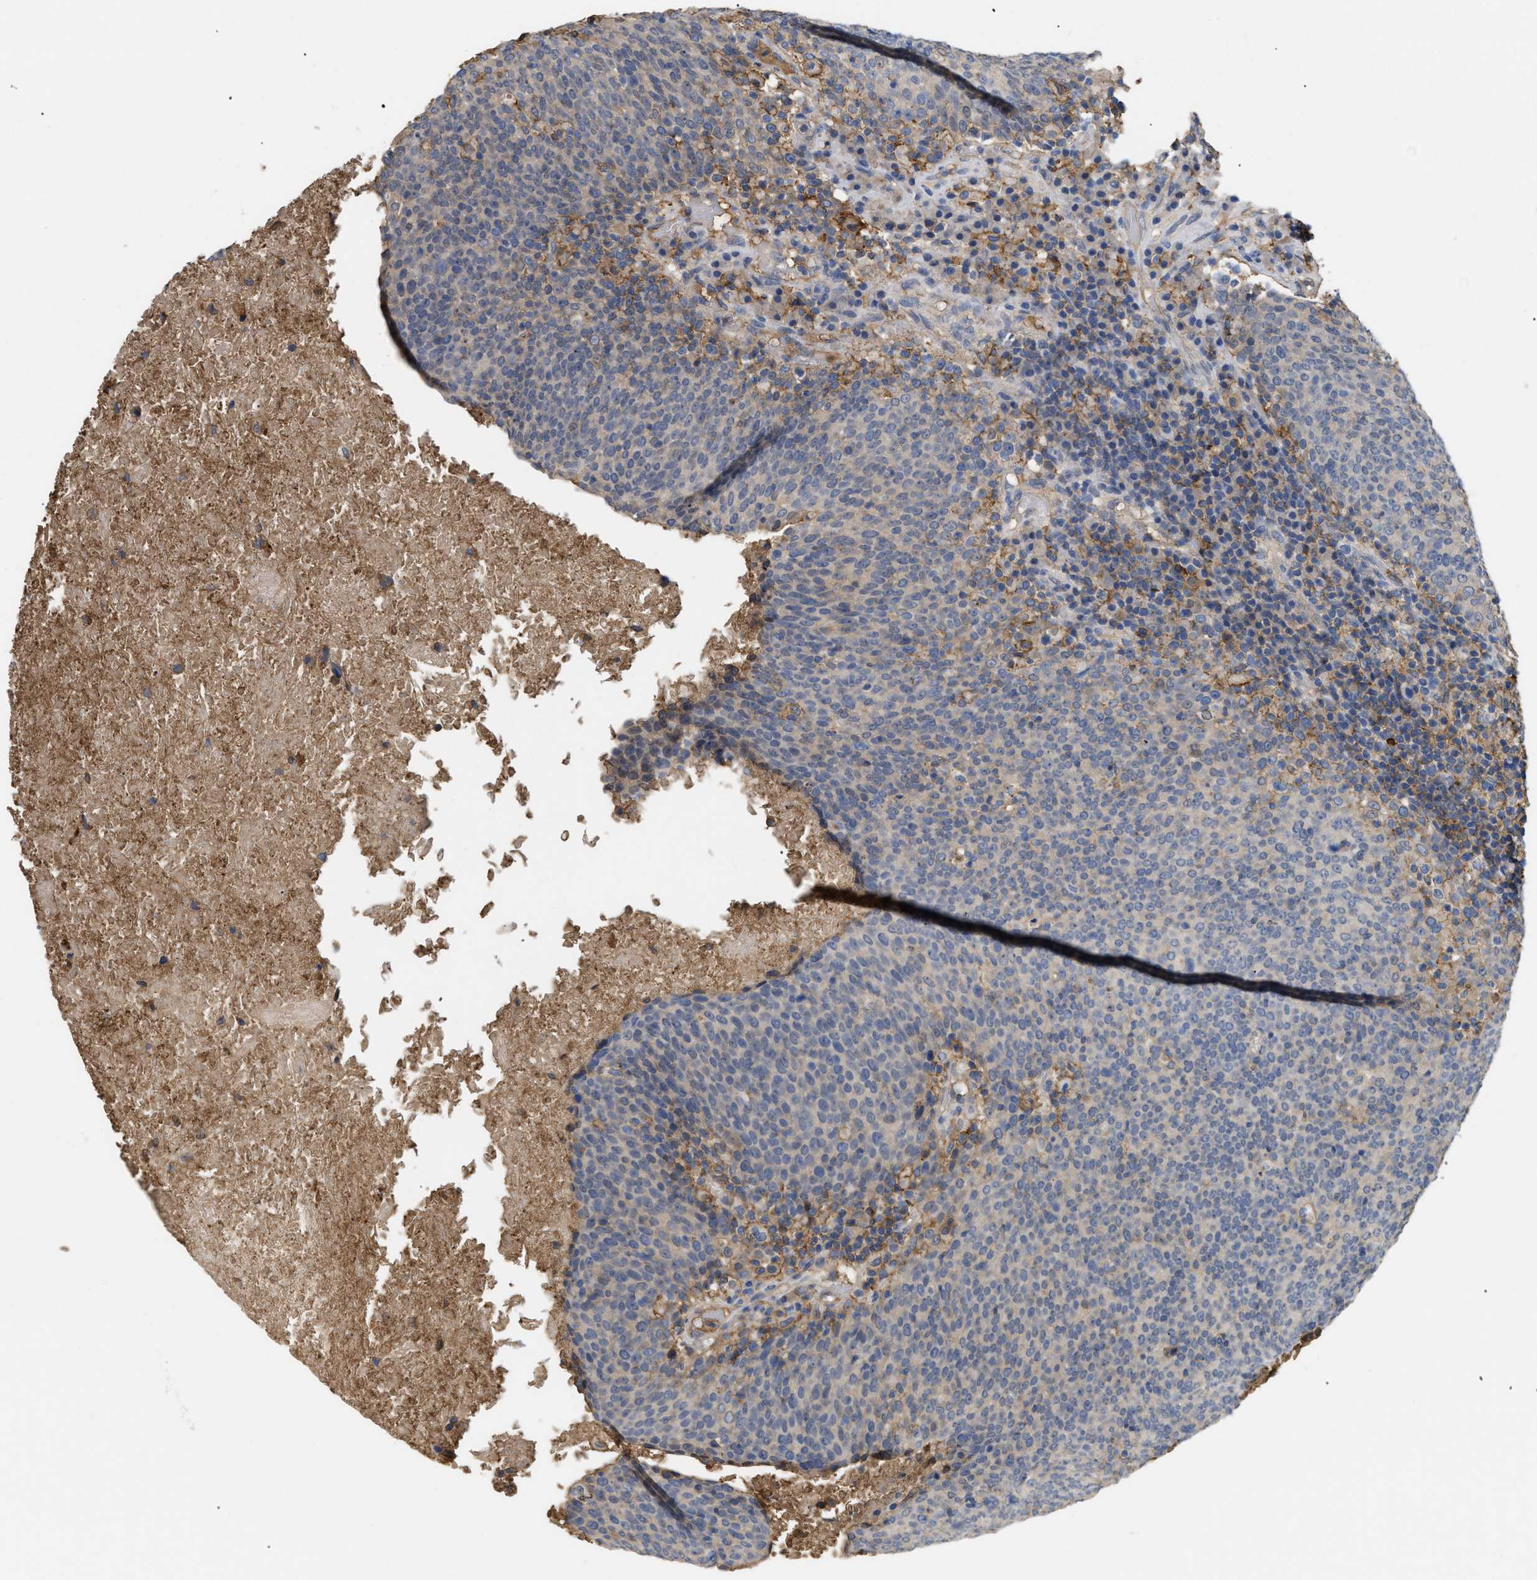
{"staining": {"intensity": "weak", "quantity": "25%-75%", "location": "cytoplasmic/membranous"}, "tissue": "head and neck cancer", "cell_type": "Tumor cells", "image_type": "cancer", "snomed": [{"axis": "morphology", "description": "Squamous cell carcinoma, NOS"}, {"axis": "morphology", "description": "Squamous cell carcinoma, metastatic, NOS"}, {"axis": "topography", "description": "Lymph node"}, {"axis": "topography", "description": "Head-Neck"}], "caption": "Head and neck cancer tissue demonstrates weak cytoplasmic/membranous staining in about 25%-75% of tumor cells, visualized by immunohistochemistry. Ihc stains the protein of interest in brown and the nuclei are stained blue.", "gene": "ANXA4", "patient": {"sex": "male", "age": 62}}